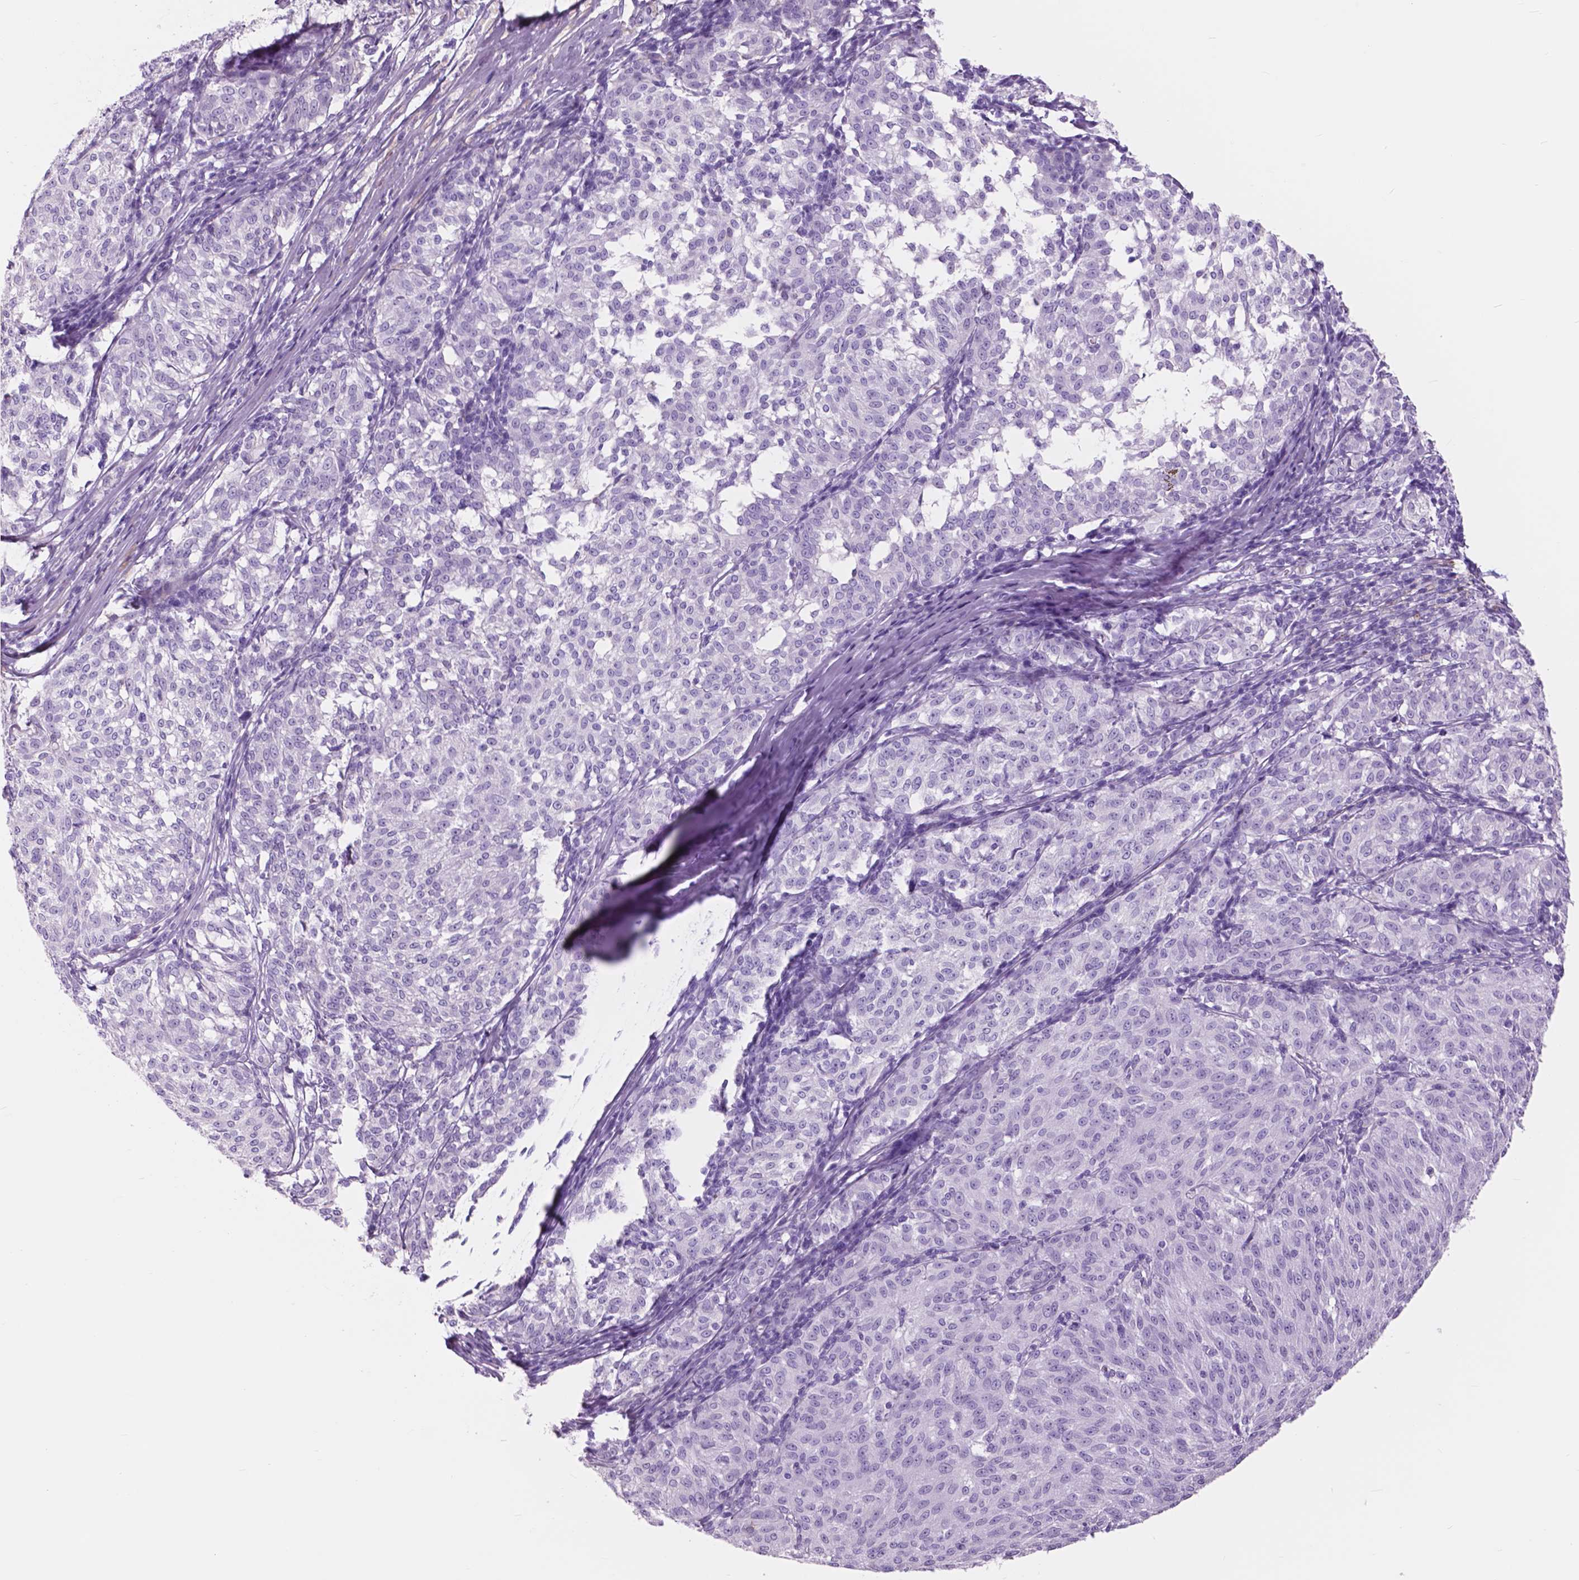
{"staining": {"intensity": "negative", "quantity": "none", "location": "none"}, "tissue": "melanoma", "cell_type": "Tumor cells", "image_type": "cancer", "snomed": [{"axis": "morphology", "description": "Malignant melanoma, NOS"}, {"axis": "topography", "description": "Skin"}], "caption": "Tumor cells show no significant protein staining in melanoma.", "gene": "FXYD2", "patient": {"sex": "female", "age": 72}}